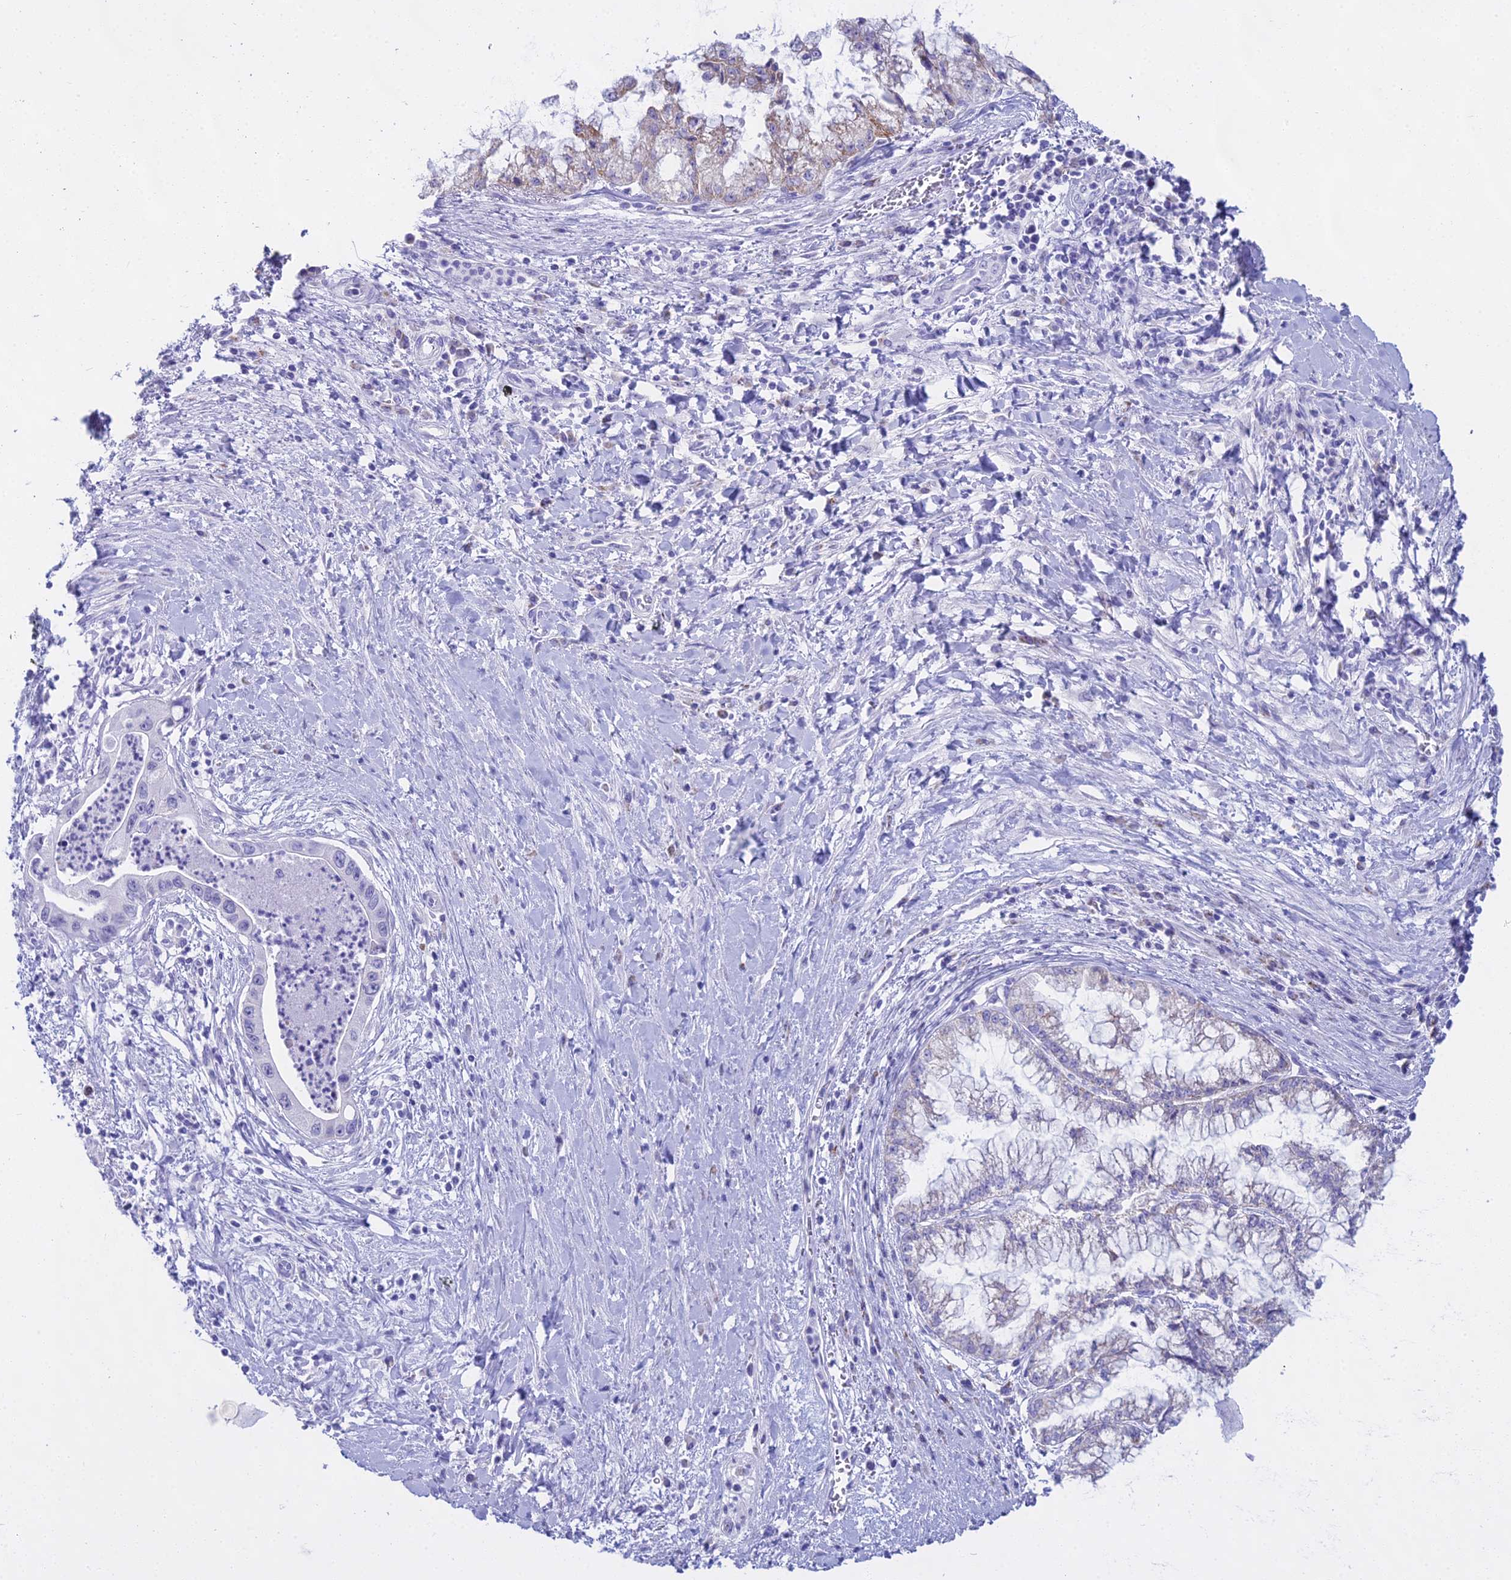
{"staining": {"intensity": "weak", "quantity": "<25%", "location": "cytoplasmic/membranous"}, "tissue": "pancreatic cancer", "cell_type": "Tumor cells", "image_type": "cancer", "snomed": [{"axis": "morphology", "description": "Adenocarcinoma, NOS"}, {"axis": "topography", "description": "Pancreas"}], "caption": "The IHC histopathology image has no significant staining in tumor cells of pancreatic cancer tissue.", "gene": "CGB2", "patient": {"sex": "male", "age": 73}}